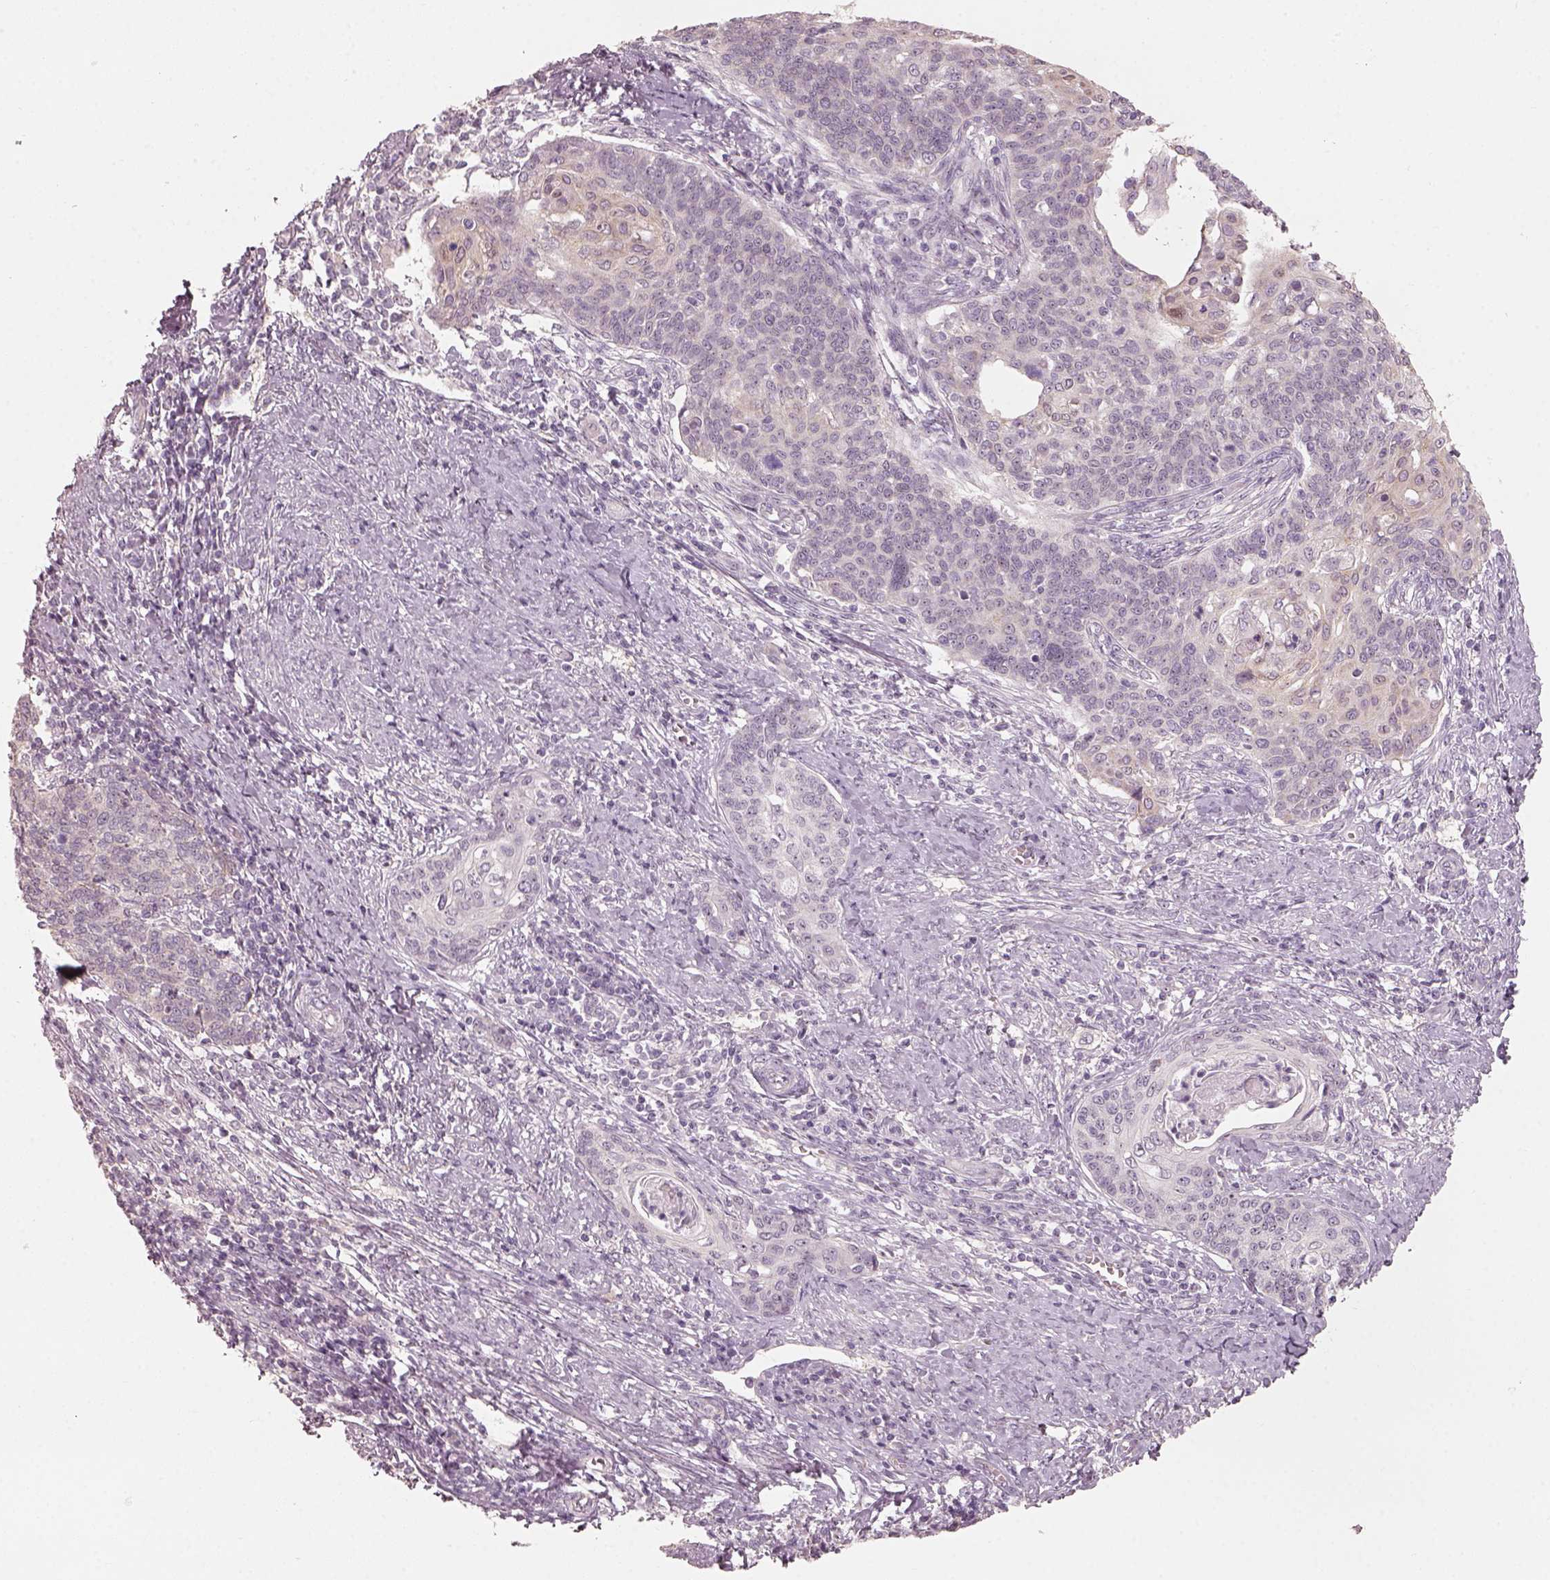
{"staining": {"intensity": "weak", "quantity": "<25%", "location": "cytoplasmic/membranous"}, "tissue": "cervical cancer", "cell_type": "Tumor cells", "image_type": "cancer", "snomed": [{"axis": "morphology", "description": "Squamous cell carcinoma, NOS"}, {"axis": "topography", "description": "Cervix"}], "caption": "High power microscopy histopathology image of an immunohistochemistry photomicrograph of cervical cancer (squamous cell carcinoma), revealing no significant positivity in tumor cells.", "gene": "CDS1", "patient": {"sex": "female", "age": 39}}